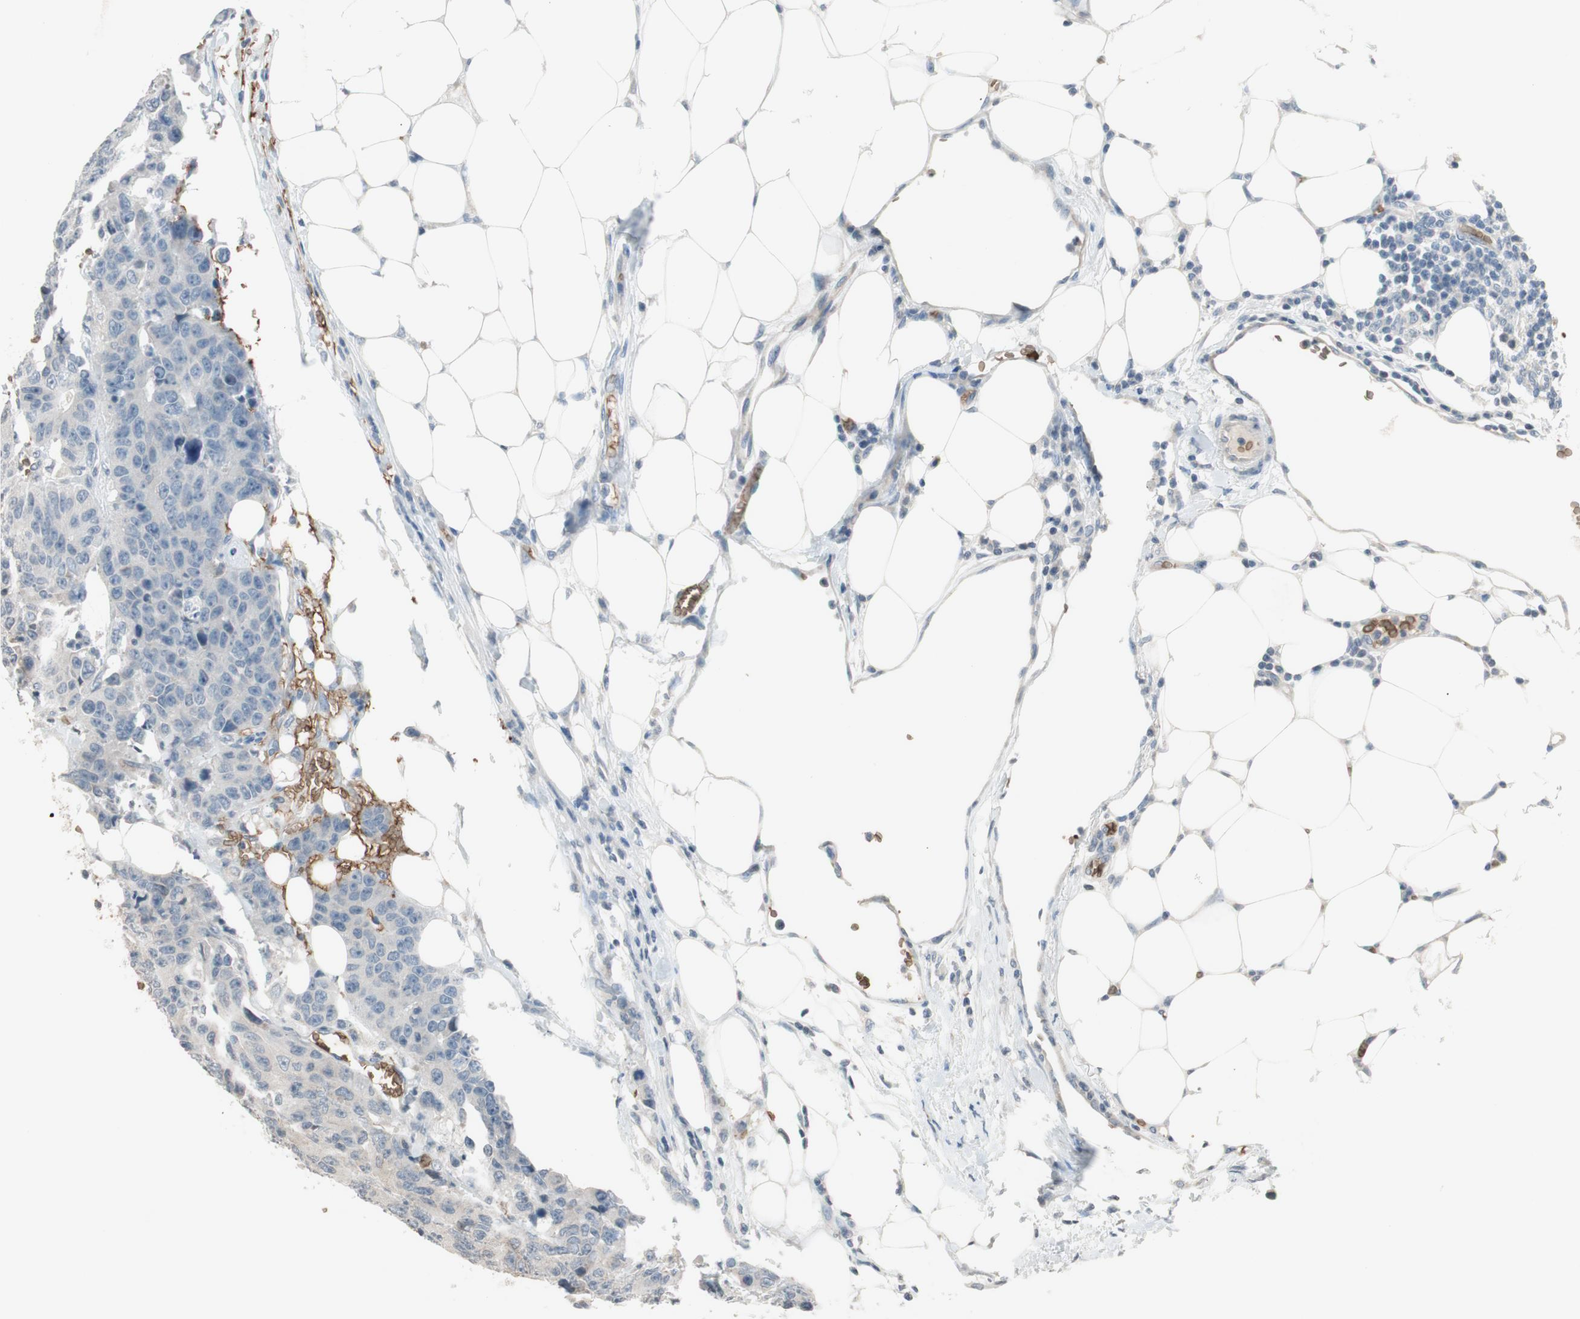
{"staining": {"intensity": "negative", "quantity": "none", "location": "none"}, "tissue": "colorectal cancer", "cell_type": "Tumor cells", "image_type": "cancer", "snomed": [{"axis": "morphology", "description": "Adenocarcinoma, NOS"}, {"axis": "topography", "description": "Colon"}], "caption": "This is a histopathology image of IHC staining of colorectal cancer, which shows no expression in tumor cells.", "gene": "GYPC", "patient": {"sex": "female", "age": 86}}